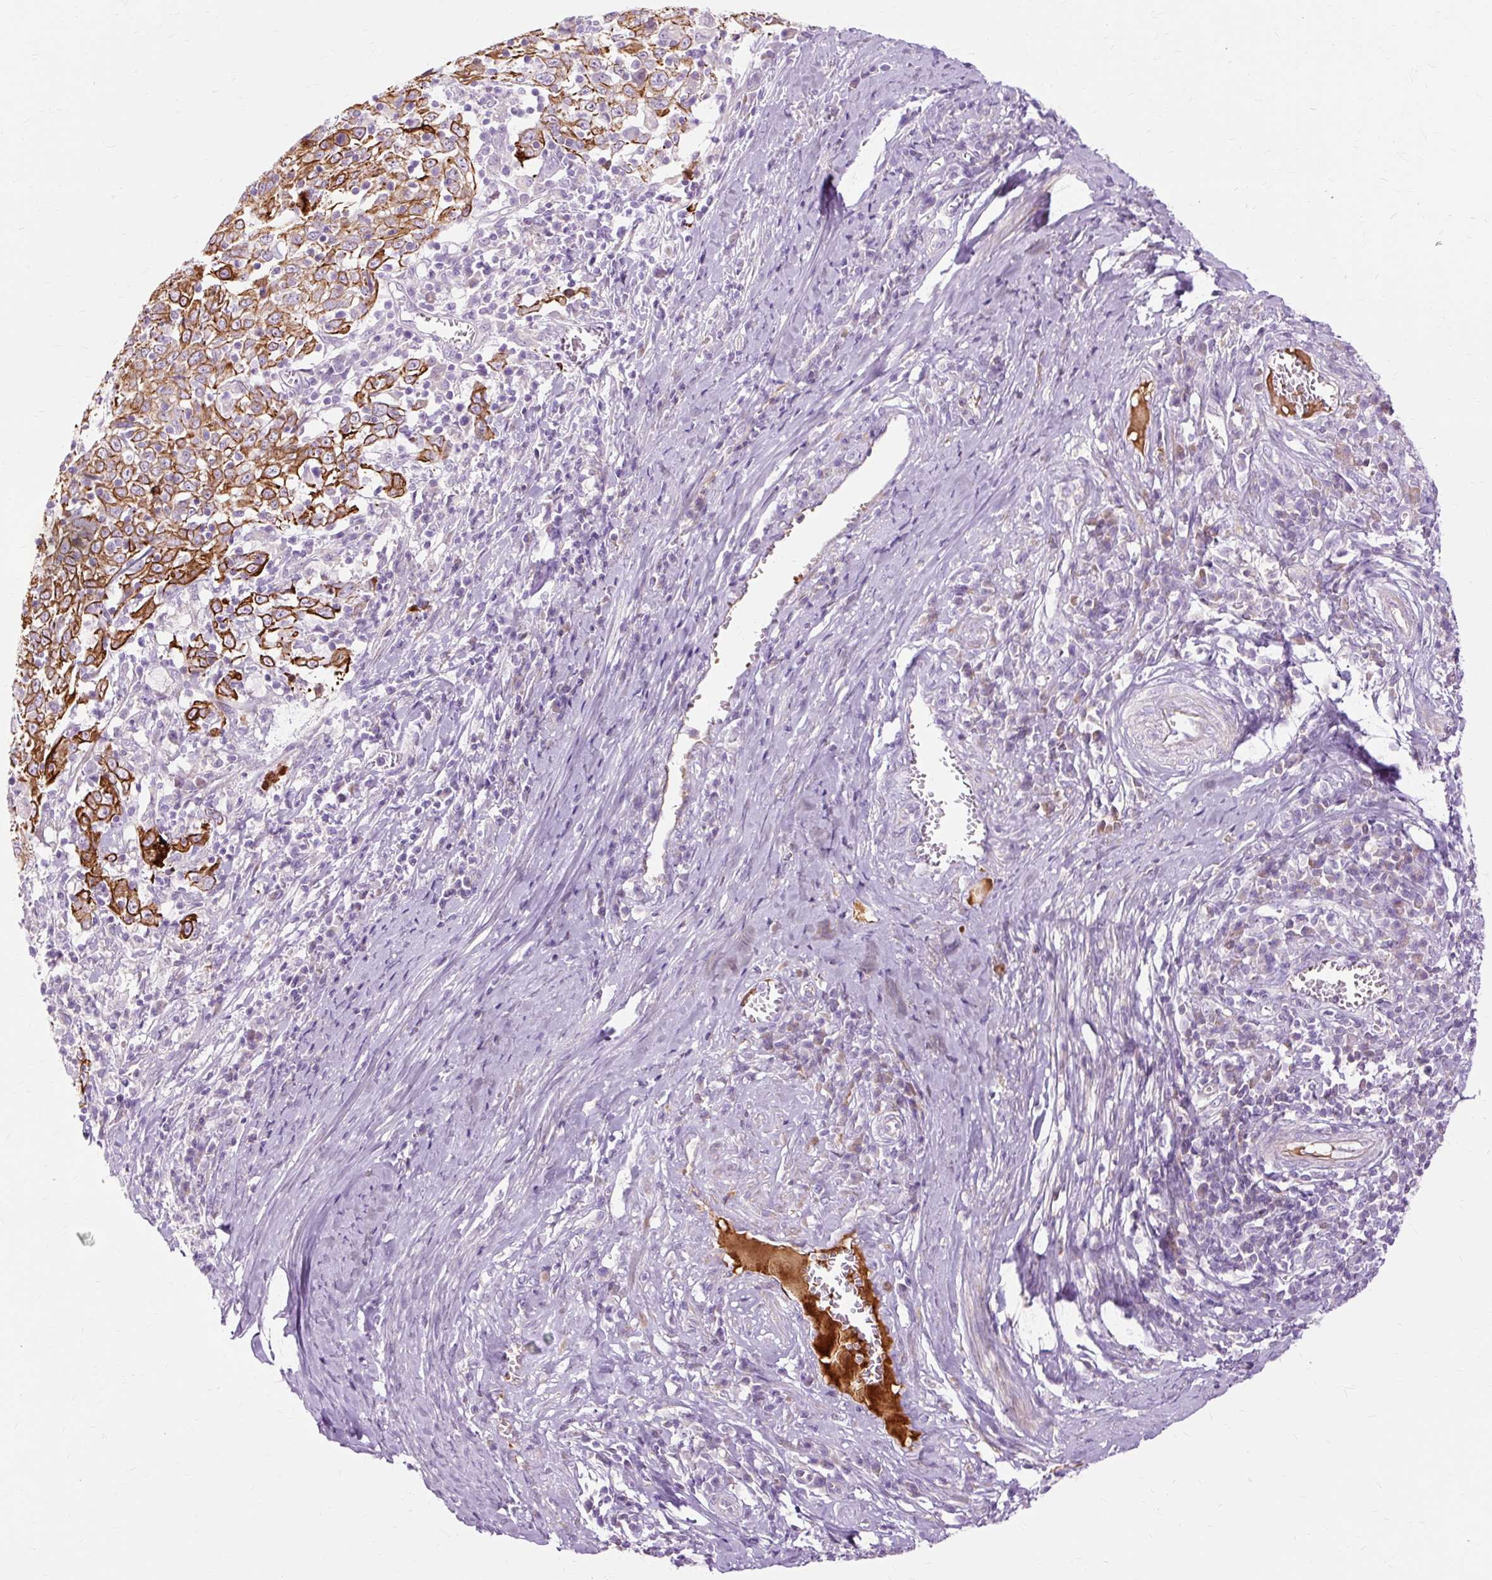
{"staining": {"intensity": "strong", "quantity": ">75%", "location": "cytoplasmic/membranous"}, "tissue": "cervical cancer", "cell_type": "Tumor cells", "image_type": "cancer", "snomed": [{"axis": "morphology", "description": "Squamous cell carcinoma, NOS"}, {"axis": "topography", "description": "Cervix"}], "caption": "Immunohistochemistry micrograph of neoplastic tissue: squamous cell carcinoma (cervical) stained using IHC demonstrates high levels of strong protein expression localized specifically in the cytoplasmic/membranous of tumor cells, appearing as a cytoplasmic/membranous brown color.", "gene": "DCTN4", "patient": {"sex": "female", "age": 46}}